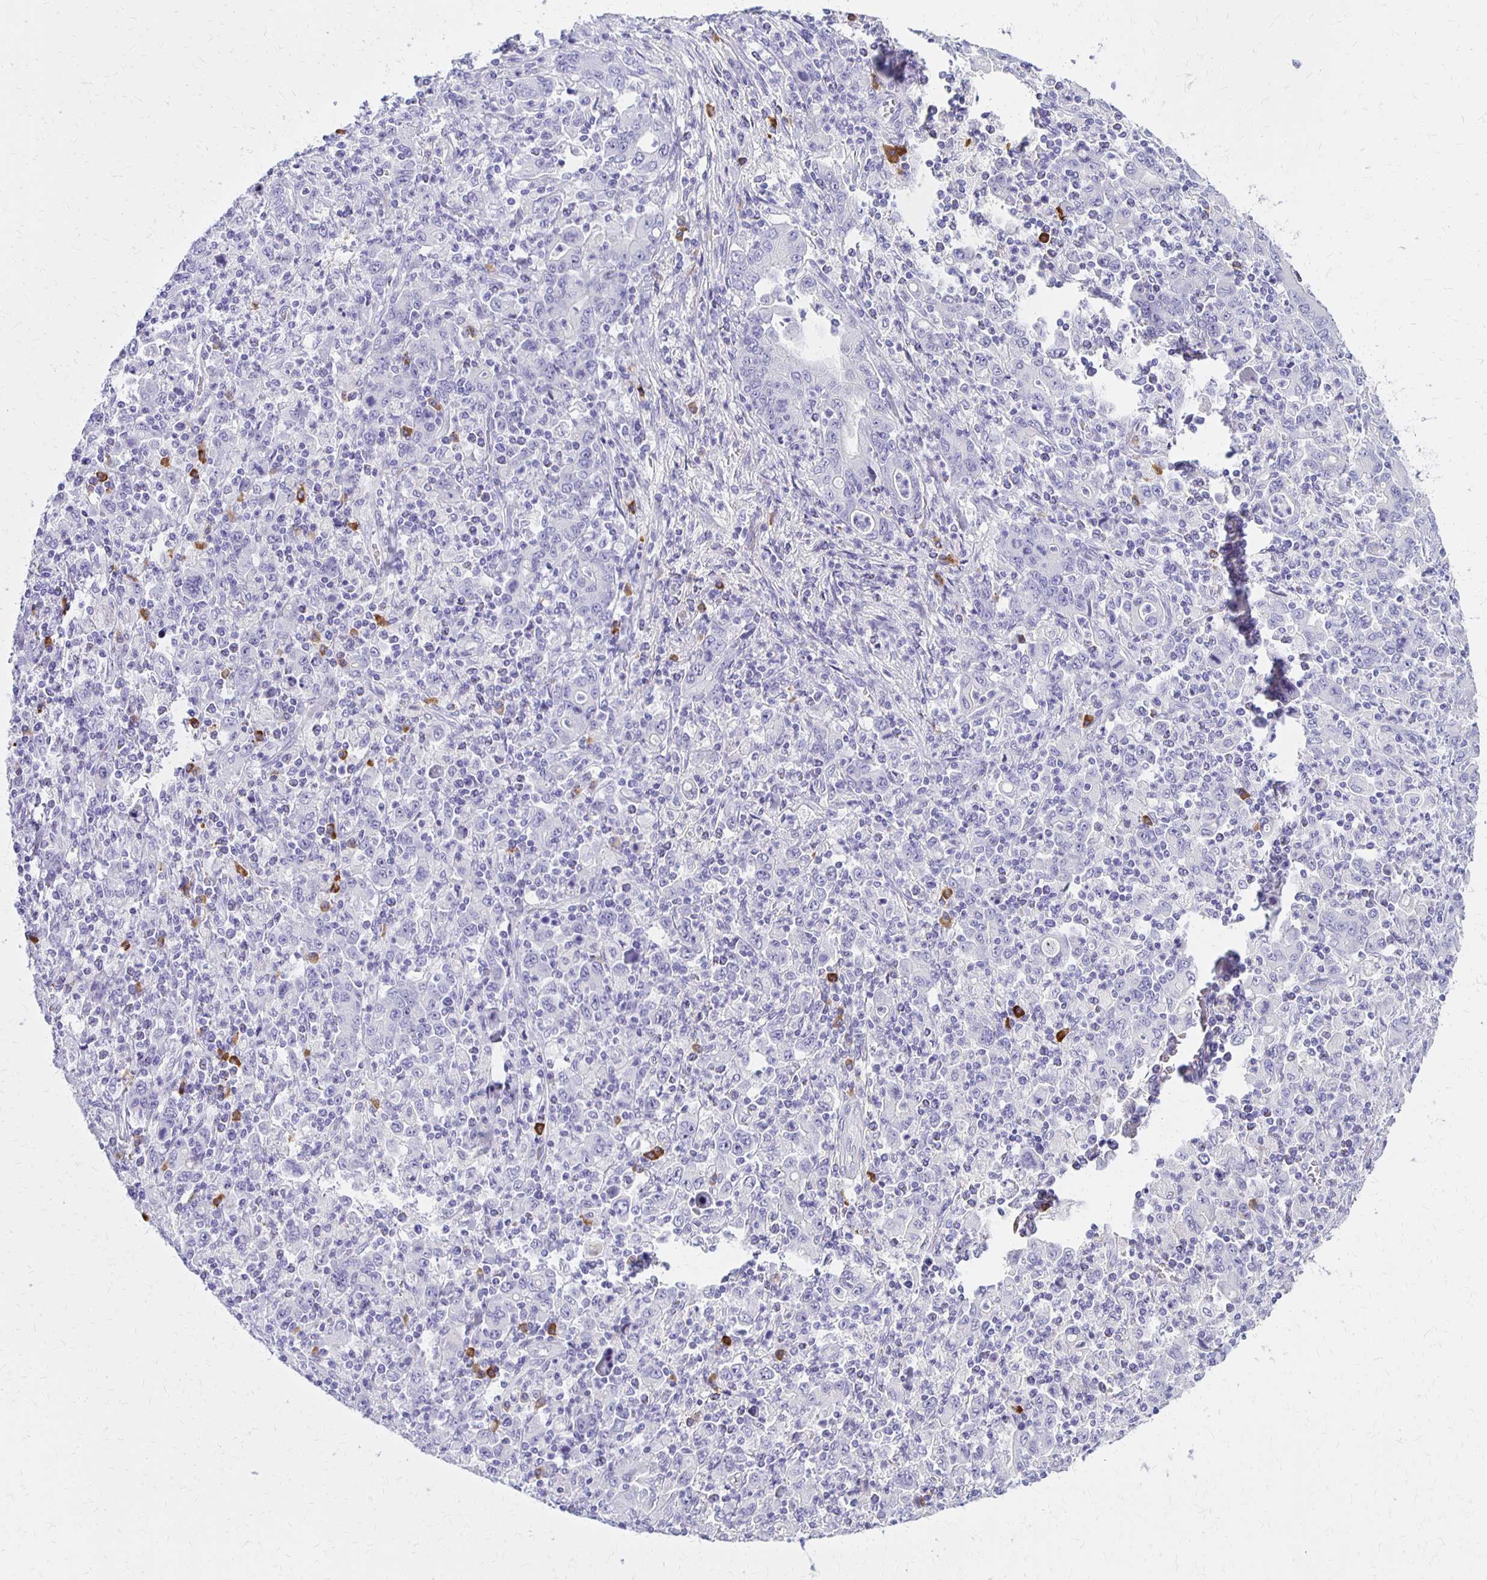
{"staining": {"intensity": "negative", "quantity": "none", "location": "none"}, "tissue": "stomach cancer", "cell_type": "Tumor cells", "image_type": "cancer", "snomed": [{"axis": "morphology", "description": "Adenocarcinoma, NOS"}, {"axis": "topography", "description": "Stomach, upper"}], "caption": "Protein analysis of stomach adenocarcinoma demonstrates no significant expression in tumor cells.", "gene": "FNTB", "patient": {"sex": "male", "age": 69}}